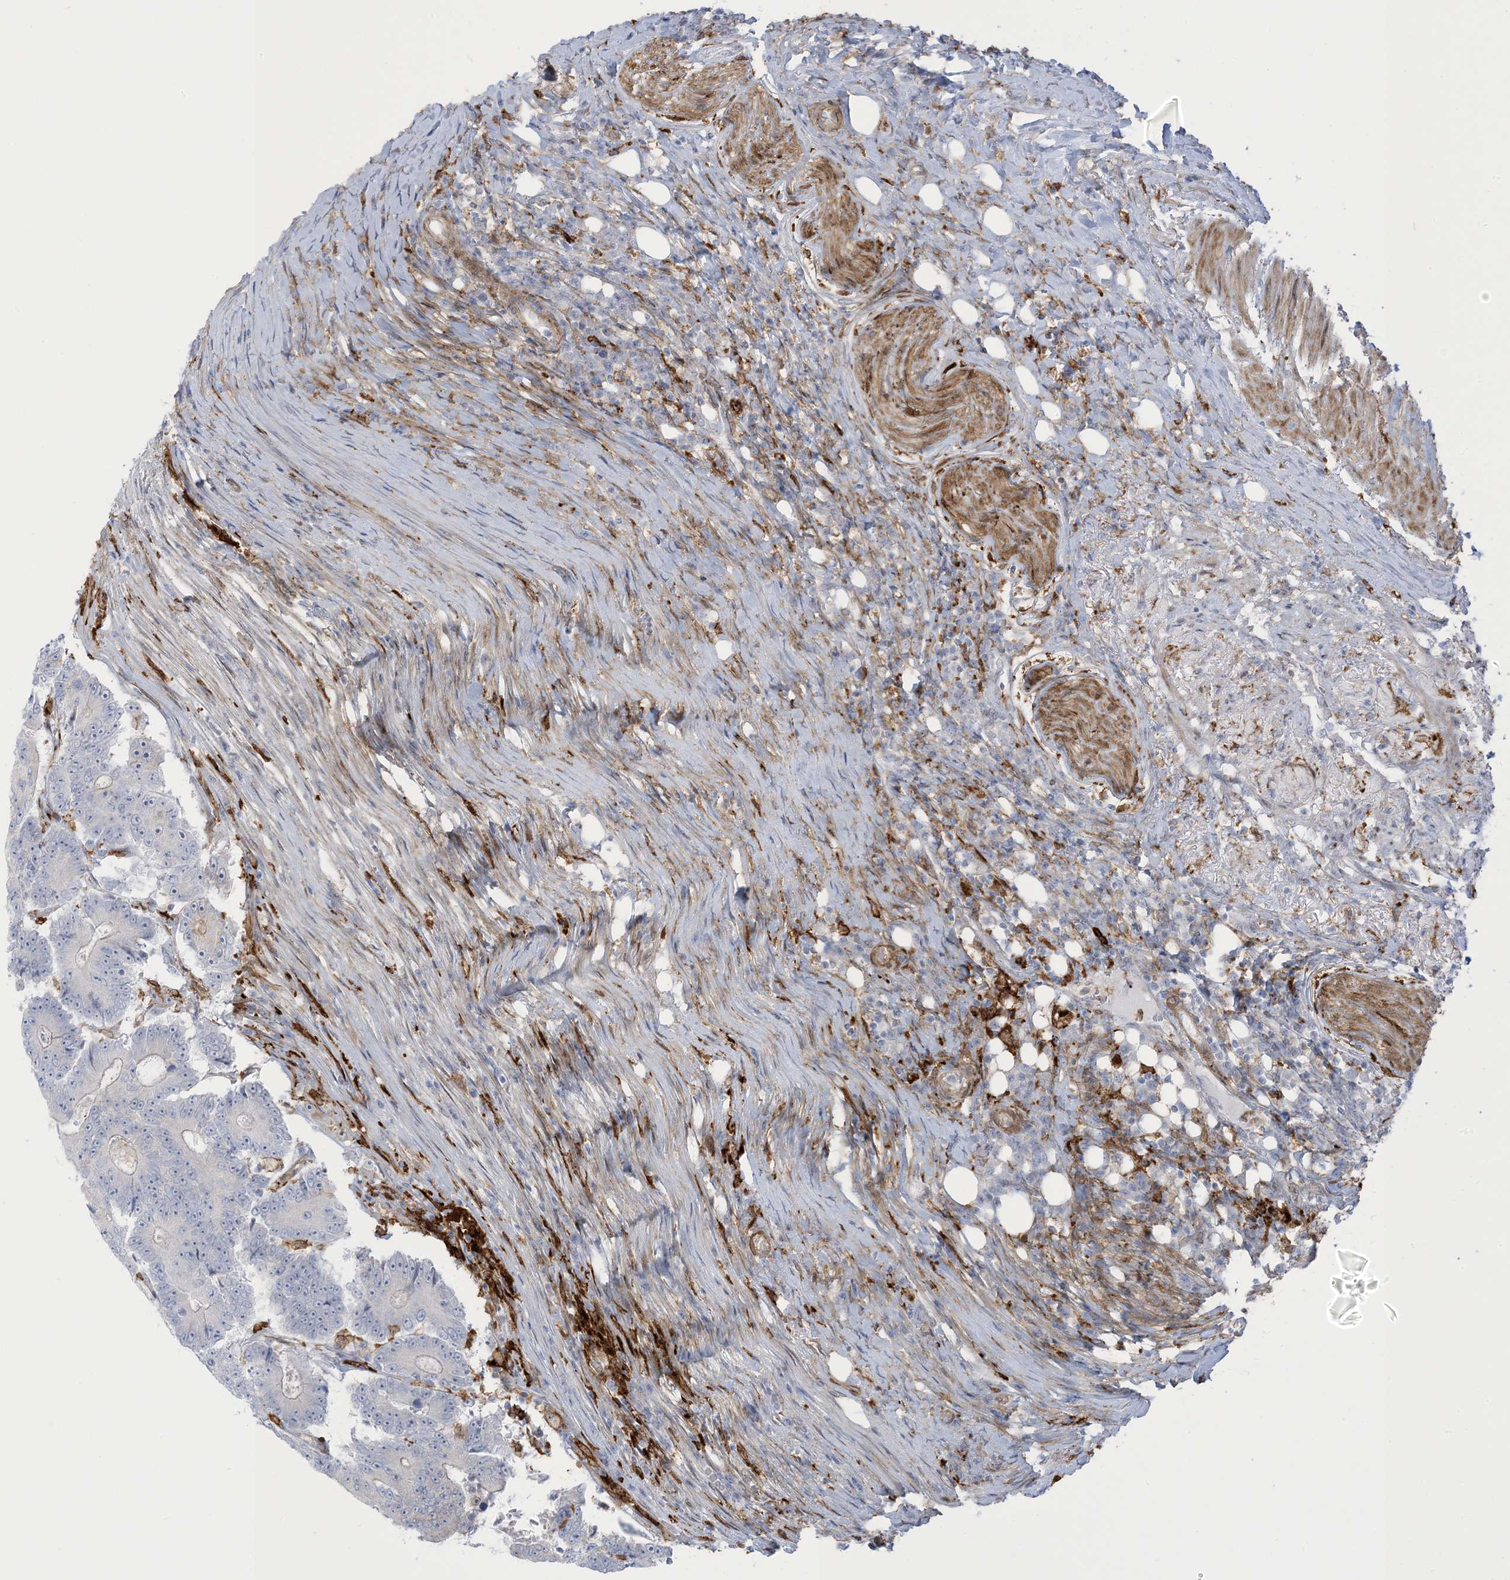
{"staining": {"intensity": "weak", "quantity": "<25%", "location": "cytoplasmic/membranous"}, "tissue": "colorectal cancer", "cell_type": "Tumor cells", "image_type": "cancer", "snomed": [{"axis": "morphology", "description": "Adenocarcinoma, NOS"}, {"axis": "topography", "description": "Colon"}], "caption": "High power microscopy micrograph of an immunohistochemistry (IHC) histopathology image of colorectal cancer, revealing no significant positivity in tumor cells.", "gene": "ICMT", "patient": {"sex": "male", "age": 83}}